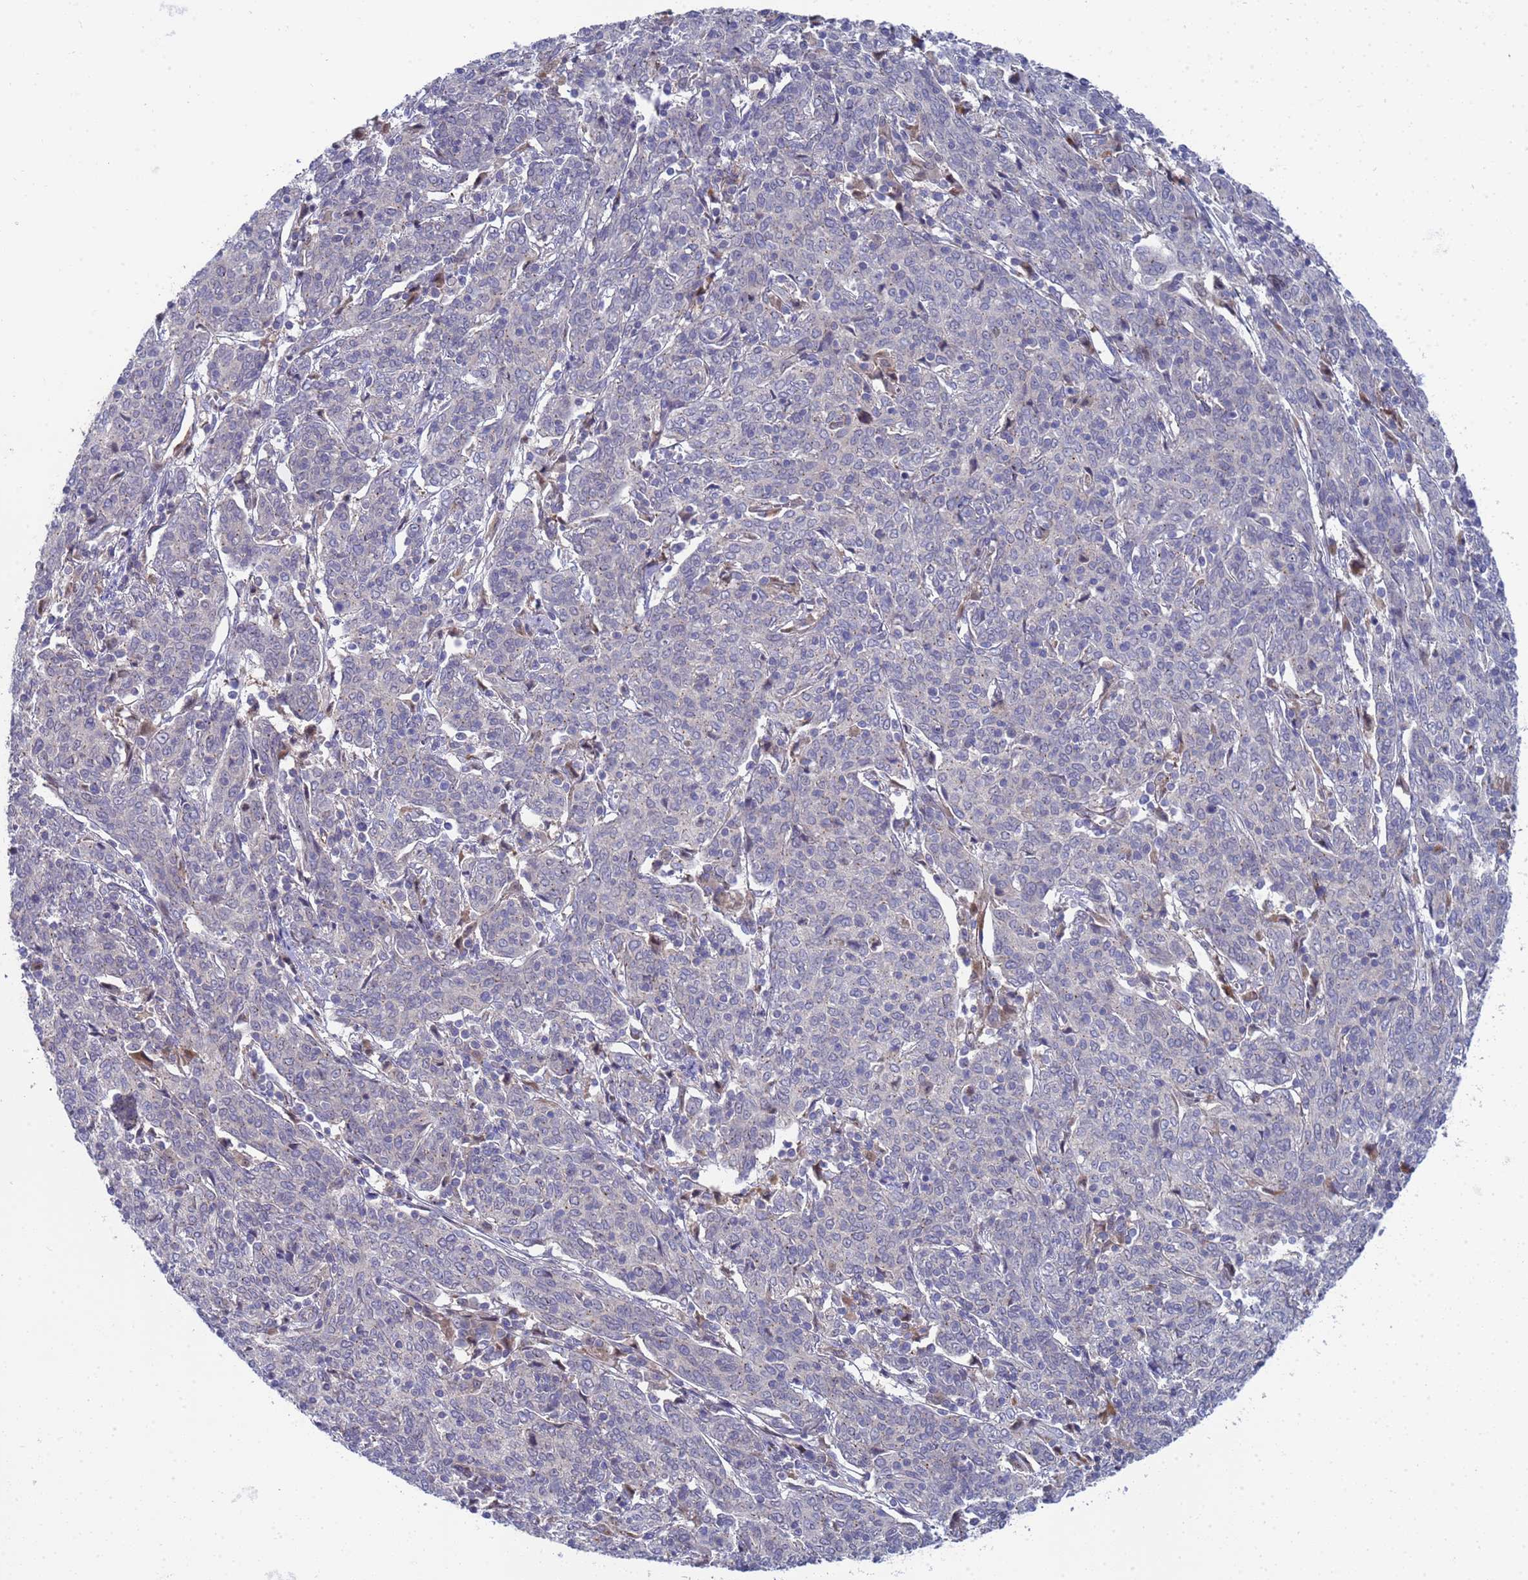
{"staining": {"intensity": "weak", "quantity": "<25%", "location": "cytoplasmic/membranous"}, "tissue": "cervical cancer", "cell_type": "Tumor cells", "image_type": "cancer", "snomed": [{"axis": "morphology", "description": "Squamous cell carcinoma, NOS"}, {"axis": "topography", "description": "Cervix"}], "caption": "Tumor cells are negative for protein expression in human cervical cancer.", "gene": "ENOSF1", "patient": {"sex": "female", "age": 67}}